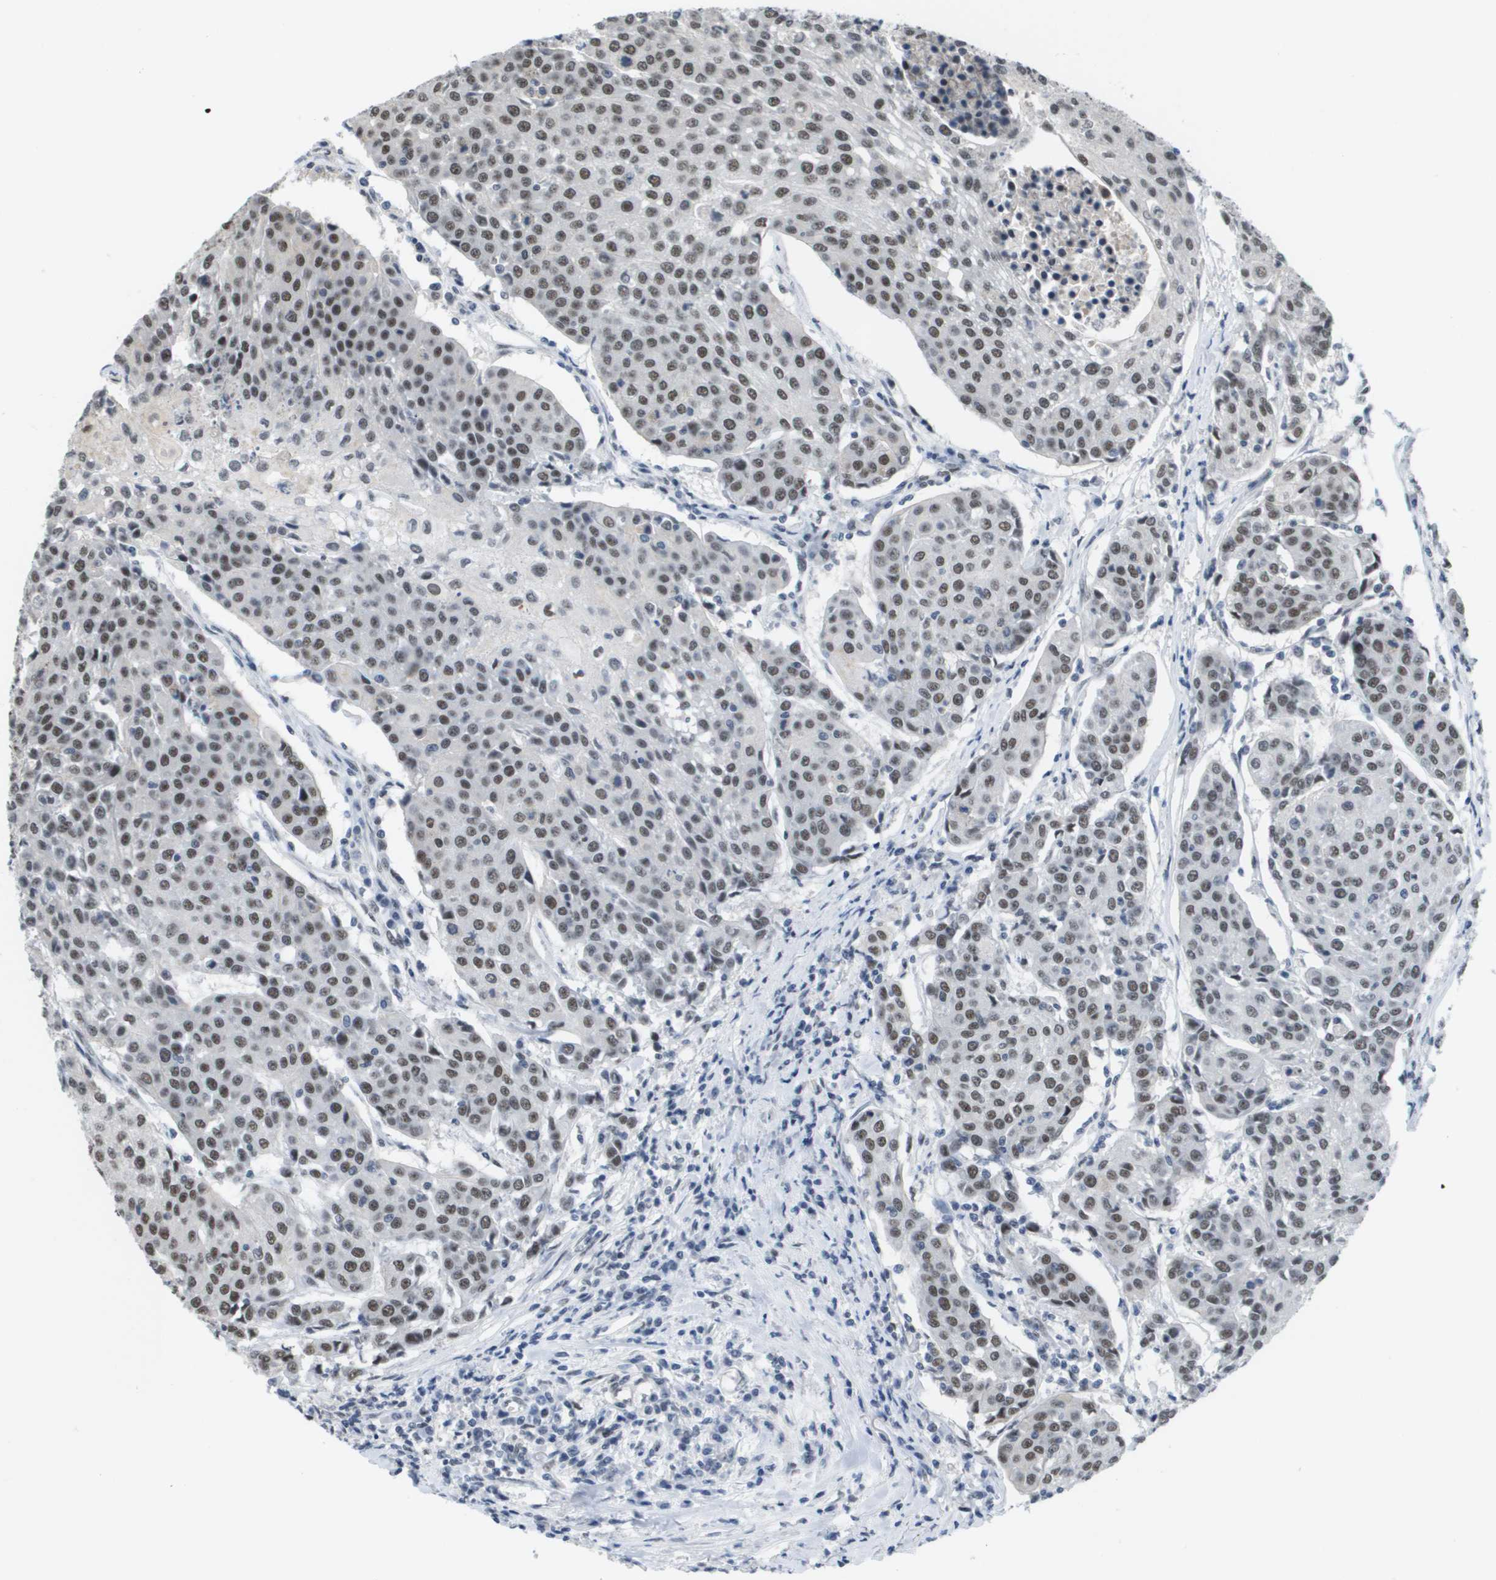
{"staining": {"intensity": "weak", "quantity": "25%-75%", "location": "nuclear"}, "tissue": "urothelial cancer", "cell_type": "Tumor cells", "image_type": "cancer", "snomed": [{"axis": "morphology", "description": "Urothelial carcinoma, High grade"}, {"axis": "topography", "description": "Urinary bladder"}], "caption": "The histopathology image exhibits a brown stain indicating the presence of a protein in the nuclear of tumor cells in high-grade urothelial carcinoma.", "gene": "ISY1", "patient": {"sex": "female", "age": 85}}